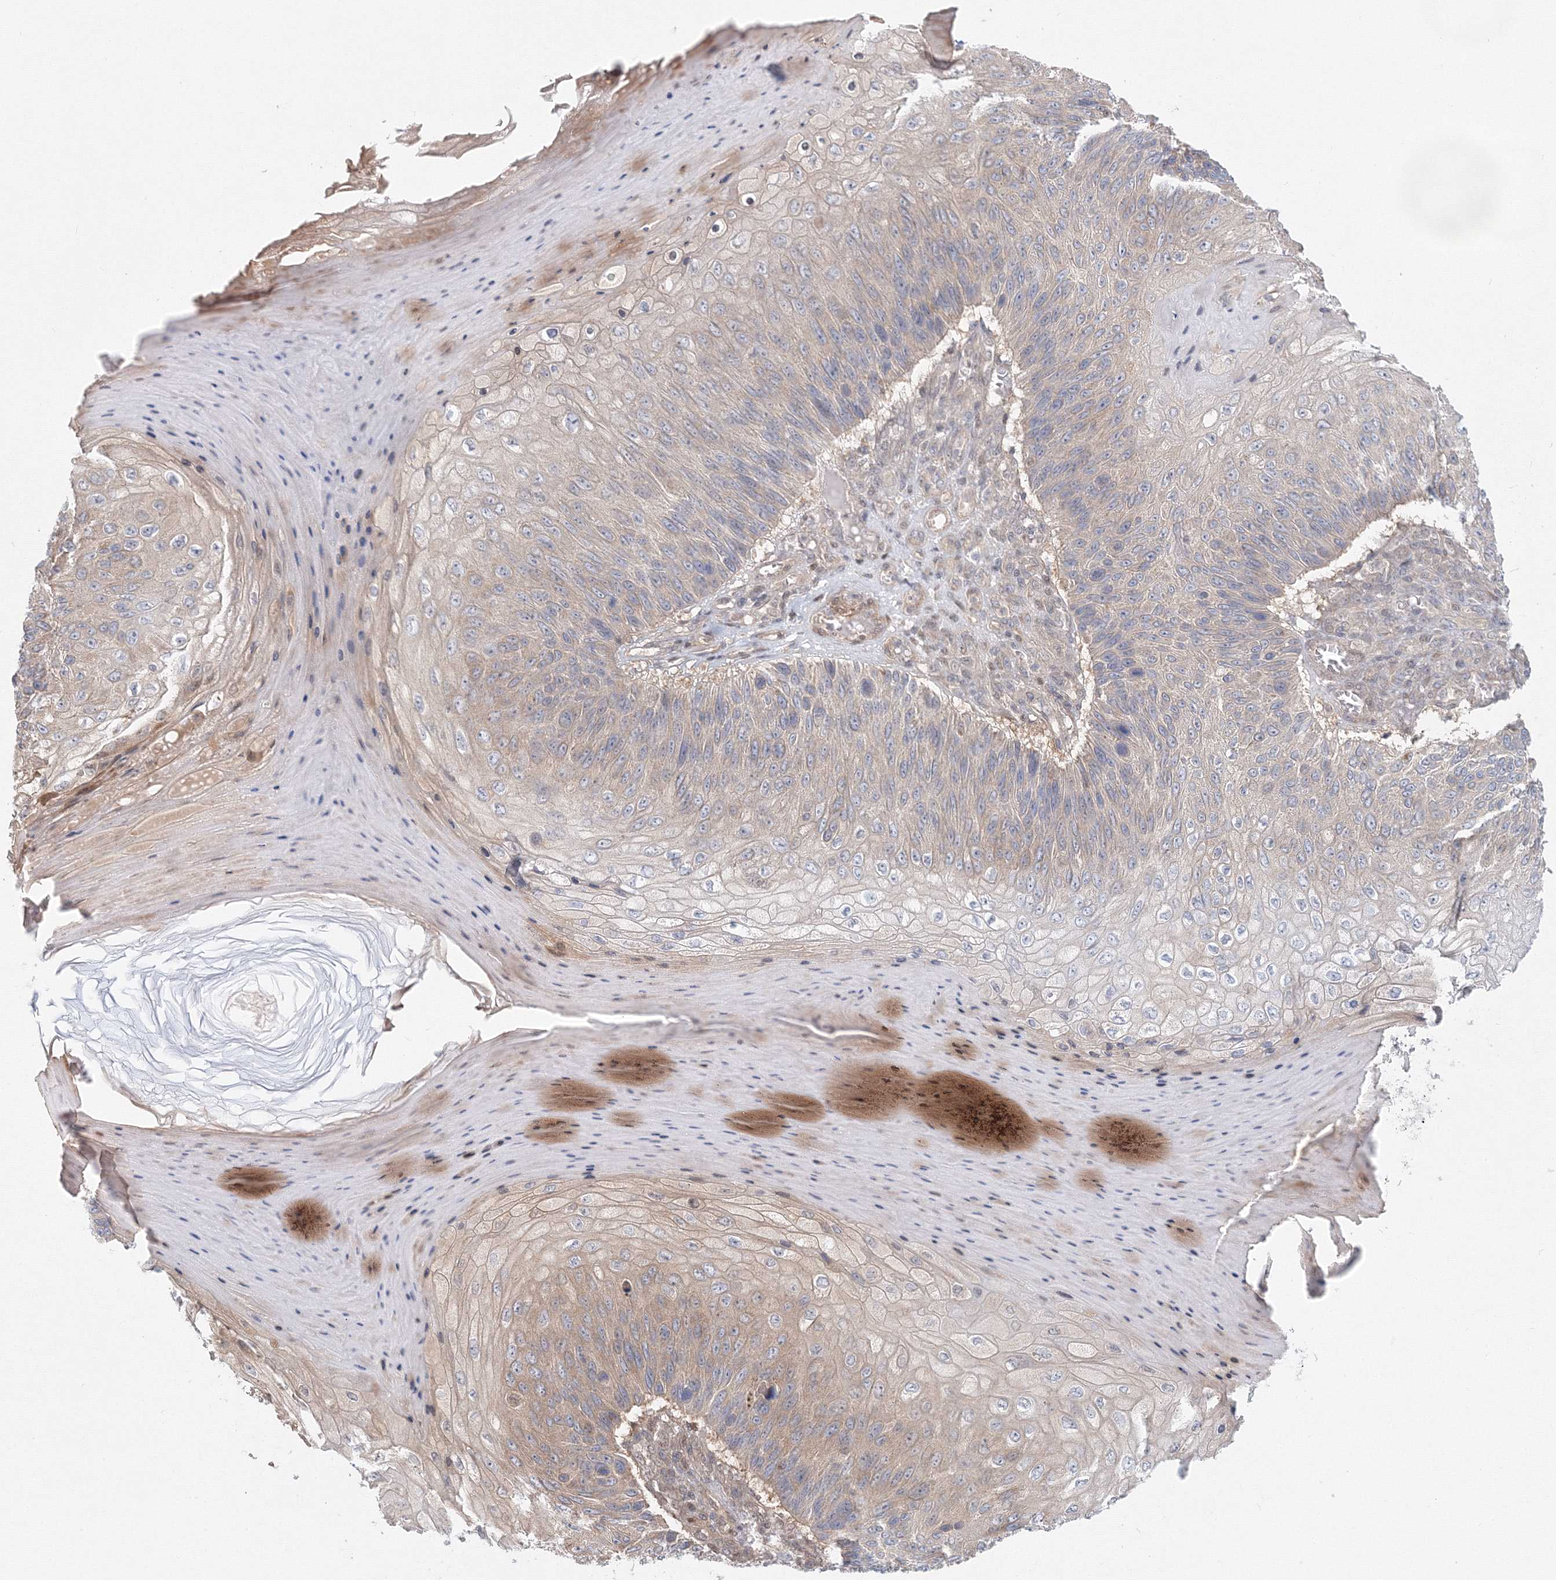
{"staining": {"intensity": "weak", "quantity": "25%-75%", "location": "cytoplasmic/membranous"}, "tissue": "skin cancer", "cell_type": "Tumor cells", "image_type": "cancer", "snomed": [{"axis": "morphology", "description": "Squamous cell carcinoma, NOS"}, {"axis": "topography", "description": "Skin"}], "caption": "Skin cancer stained for a protein displays weak cytoplasmic/membranous positivity in tumor cells. Immunohistochemistry stains the protein in brown and the nuclei are stained blue.", "gene": "ARHGAP21", "patient": {"sex": "female", "age": 88}}